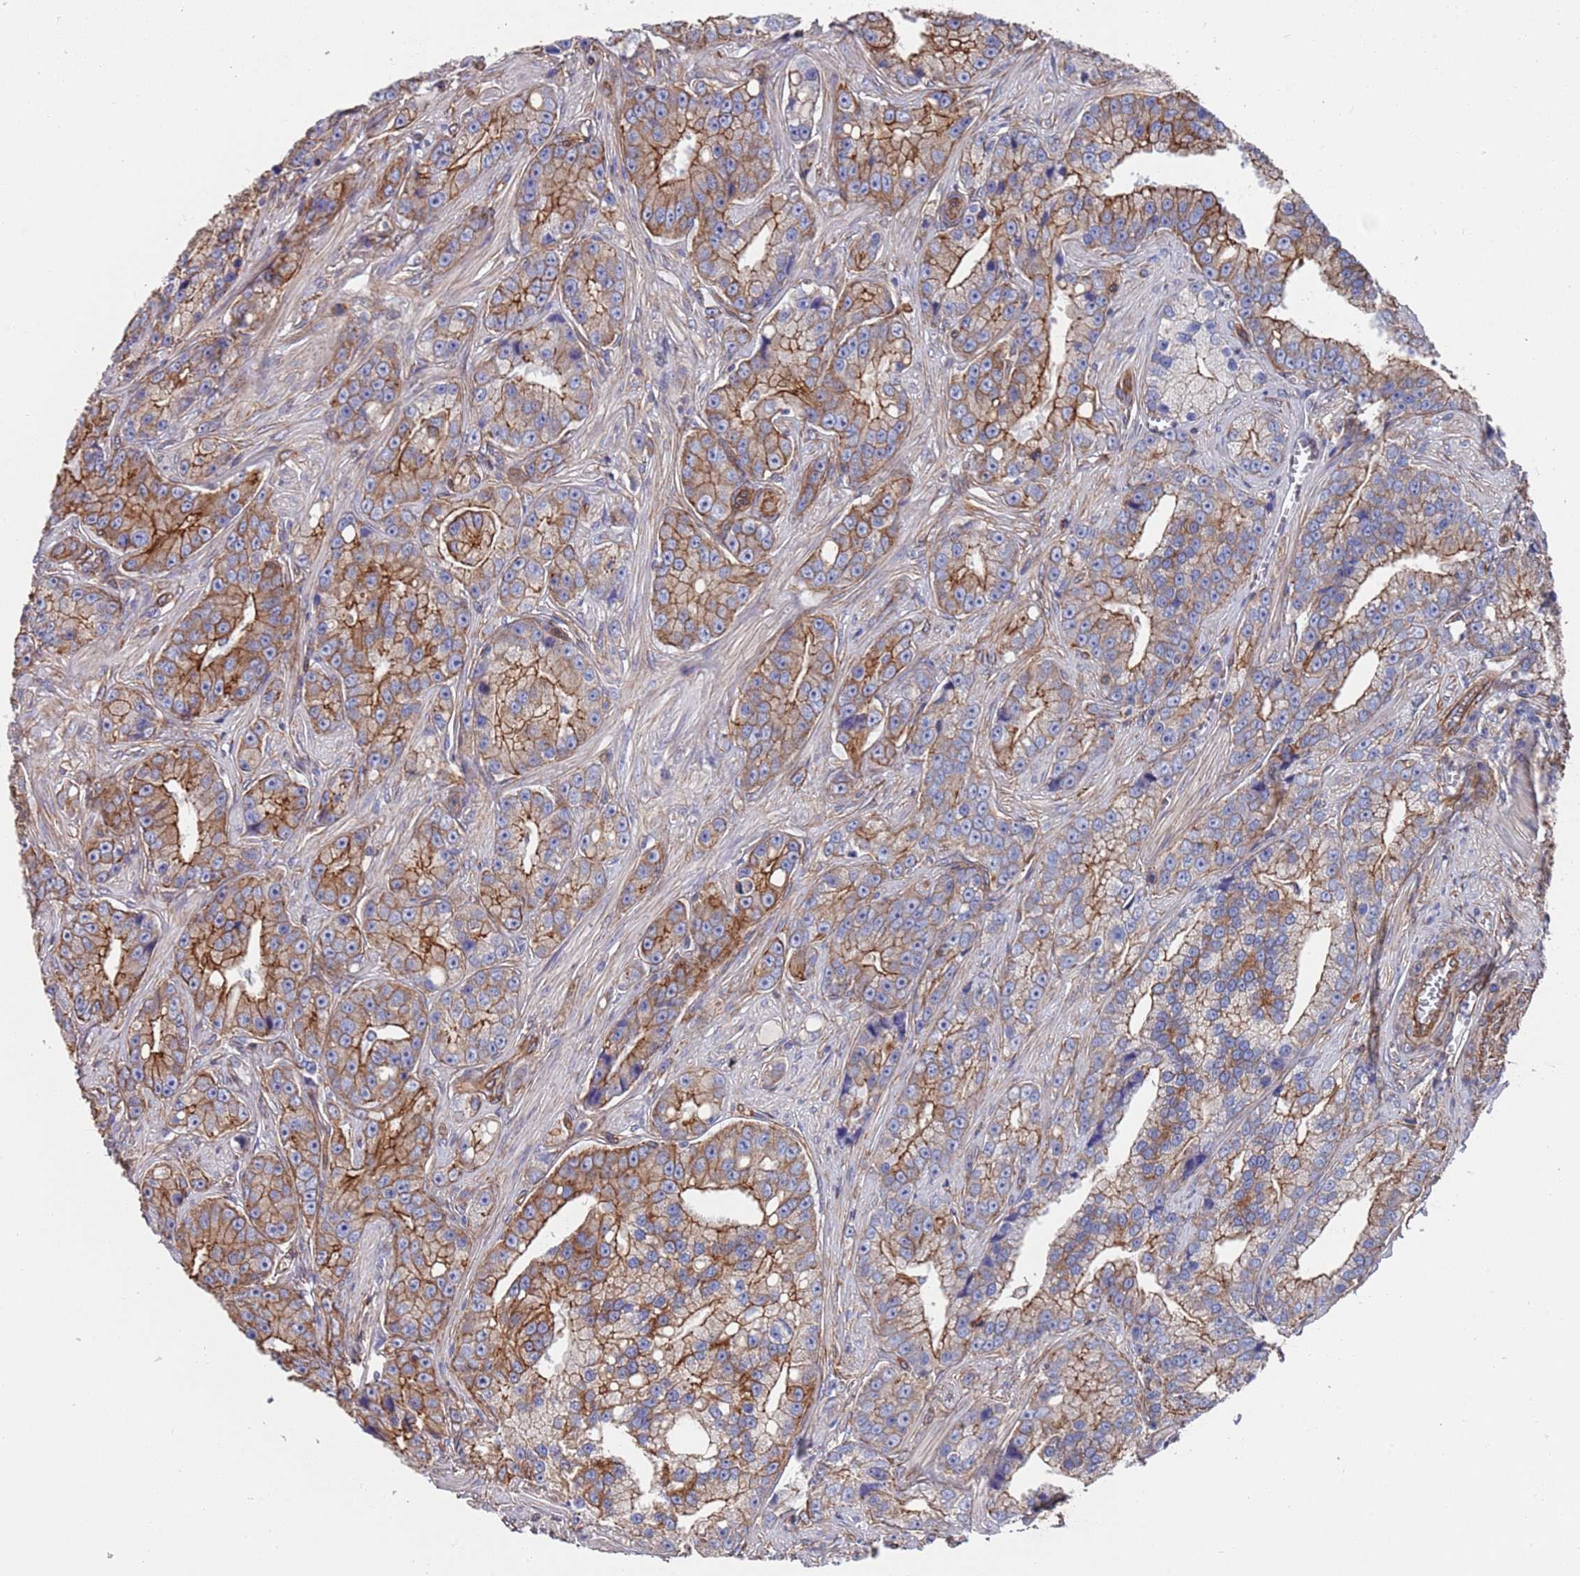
{"staining": {"intensity": "moderate", "quantity": "25%-75%", "location": "cytoplasmic/membranous"}, "tissue": "prostate cancer", "cell_type": "Tumor cells", "image_type": "cancer", "snomed": [{"axis": "morphology", "description": "Adenocarcinoma, High grade"}, {"axis": "topography", "description": "Prostate"}], "caption": "IHC staining of prostate cancer, which demonstrates medium levels of moderate cytoplasmic/membranous expression in approximately 25%-75% of tumor cells indicating moderate cytoplasmic/membranous protein positivity. The staining was performed using DAB (3,3'-diaminobenzidine) (brown) for protein detection and nuclei were counterstained in hematoxylin (blue).", "gene": "JAKMIP2", "patient": {"sex": "male", "age": 74}}